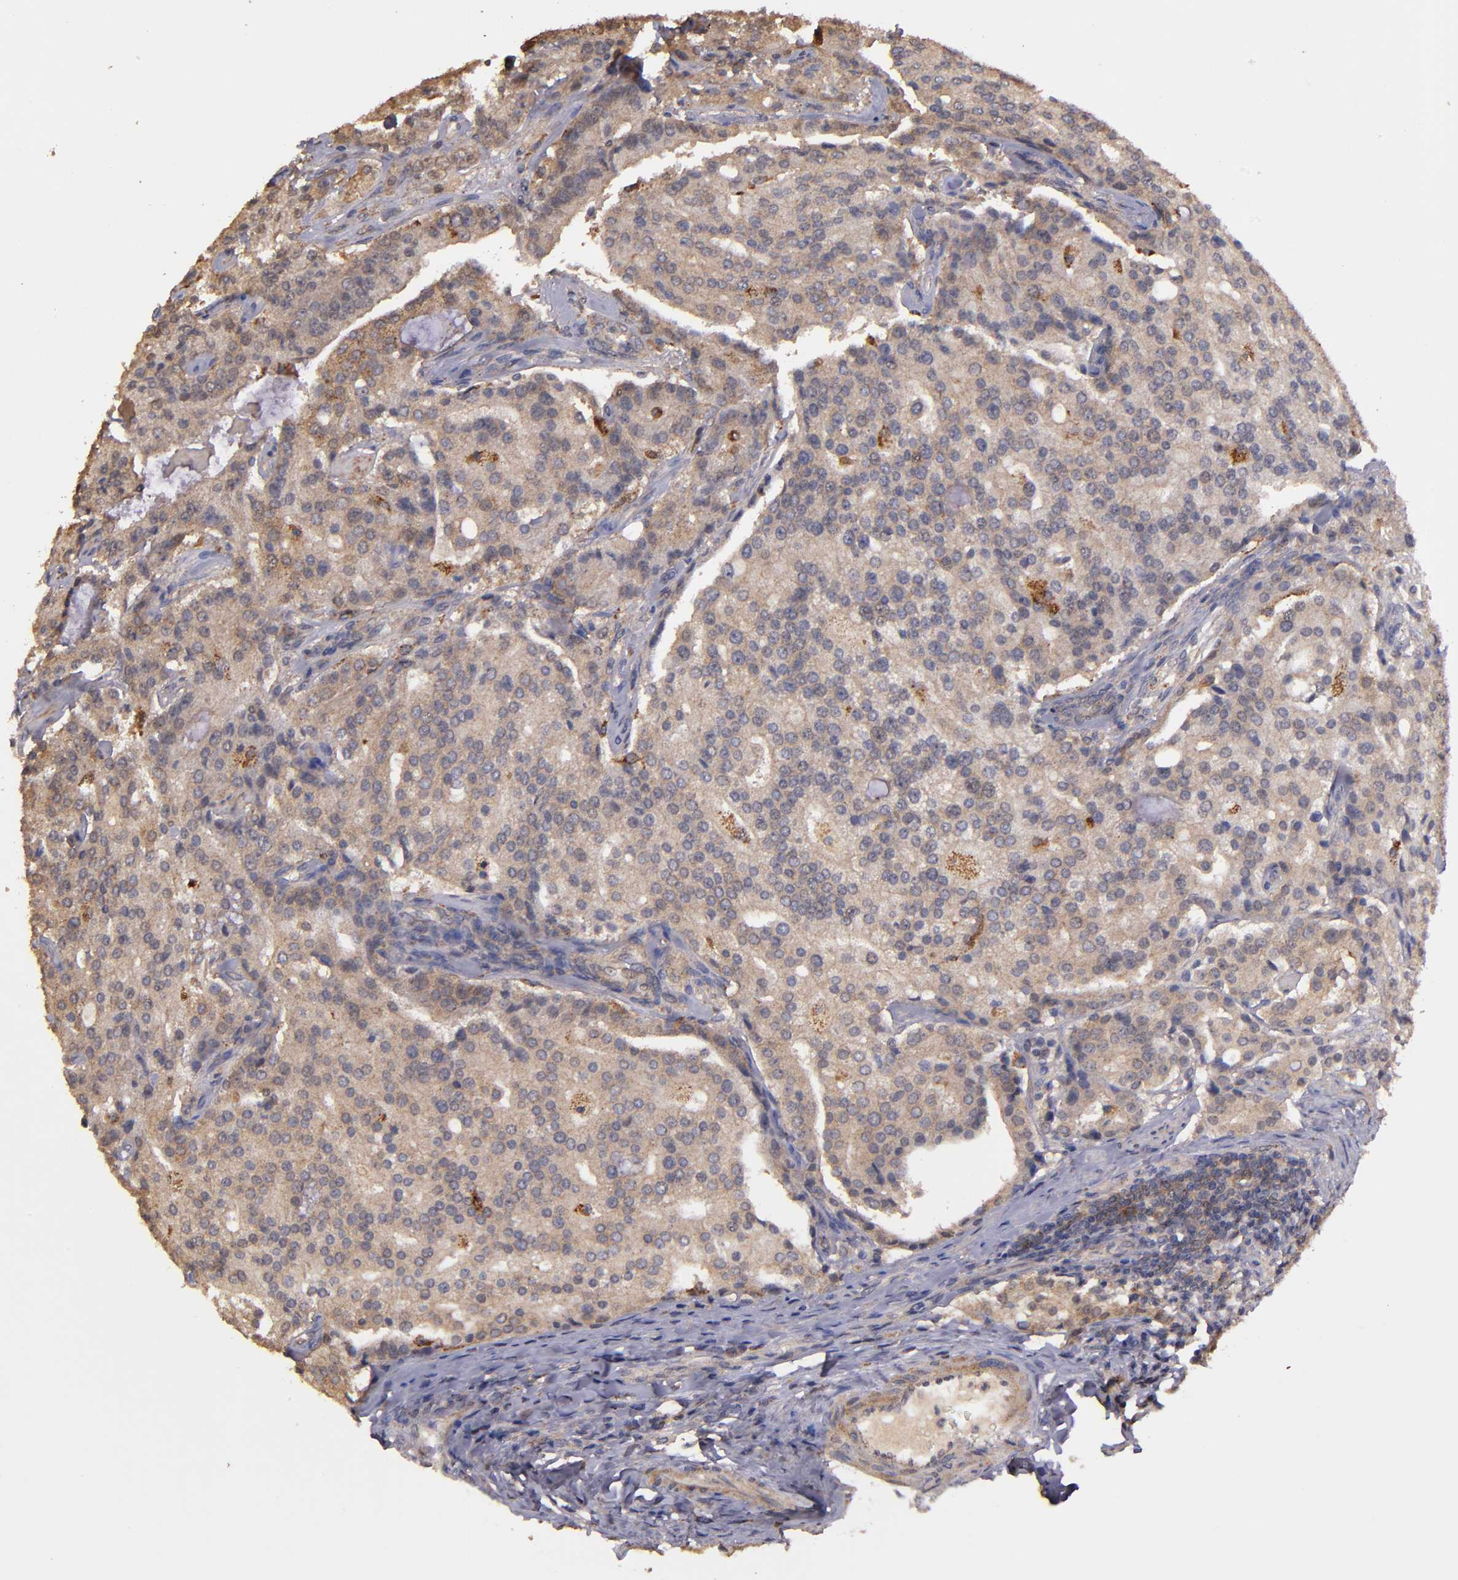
{"staining": {"intensity": "moderate", "quantity": ">75%", "location": "cytoplasmic/membranous"}, "tissue": "prostate cancer", "cell_type": "Tumor cells", "image_type": "cancer", "snomed": [{"axis": "morphology", "description": "Adenocarcinoma, Medium grade"}, {"axis": "topography", "description": "Prostate"}], "caption": "Prostate cancer (adenocarcinoma (medium-grade)) stained for a protein (brown) reveals moderate cytoplasmic/membranous positive expression in approximately >75% of tumor cells.", "gene": "SIPA1L1", "patient": {"sex": "male", "age": 72}}